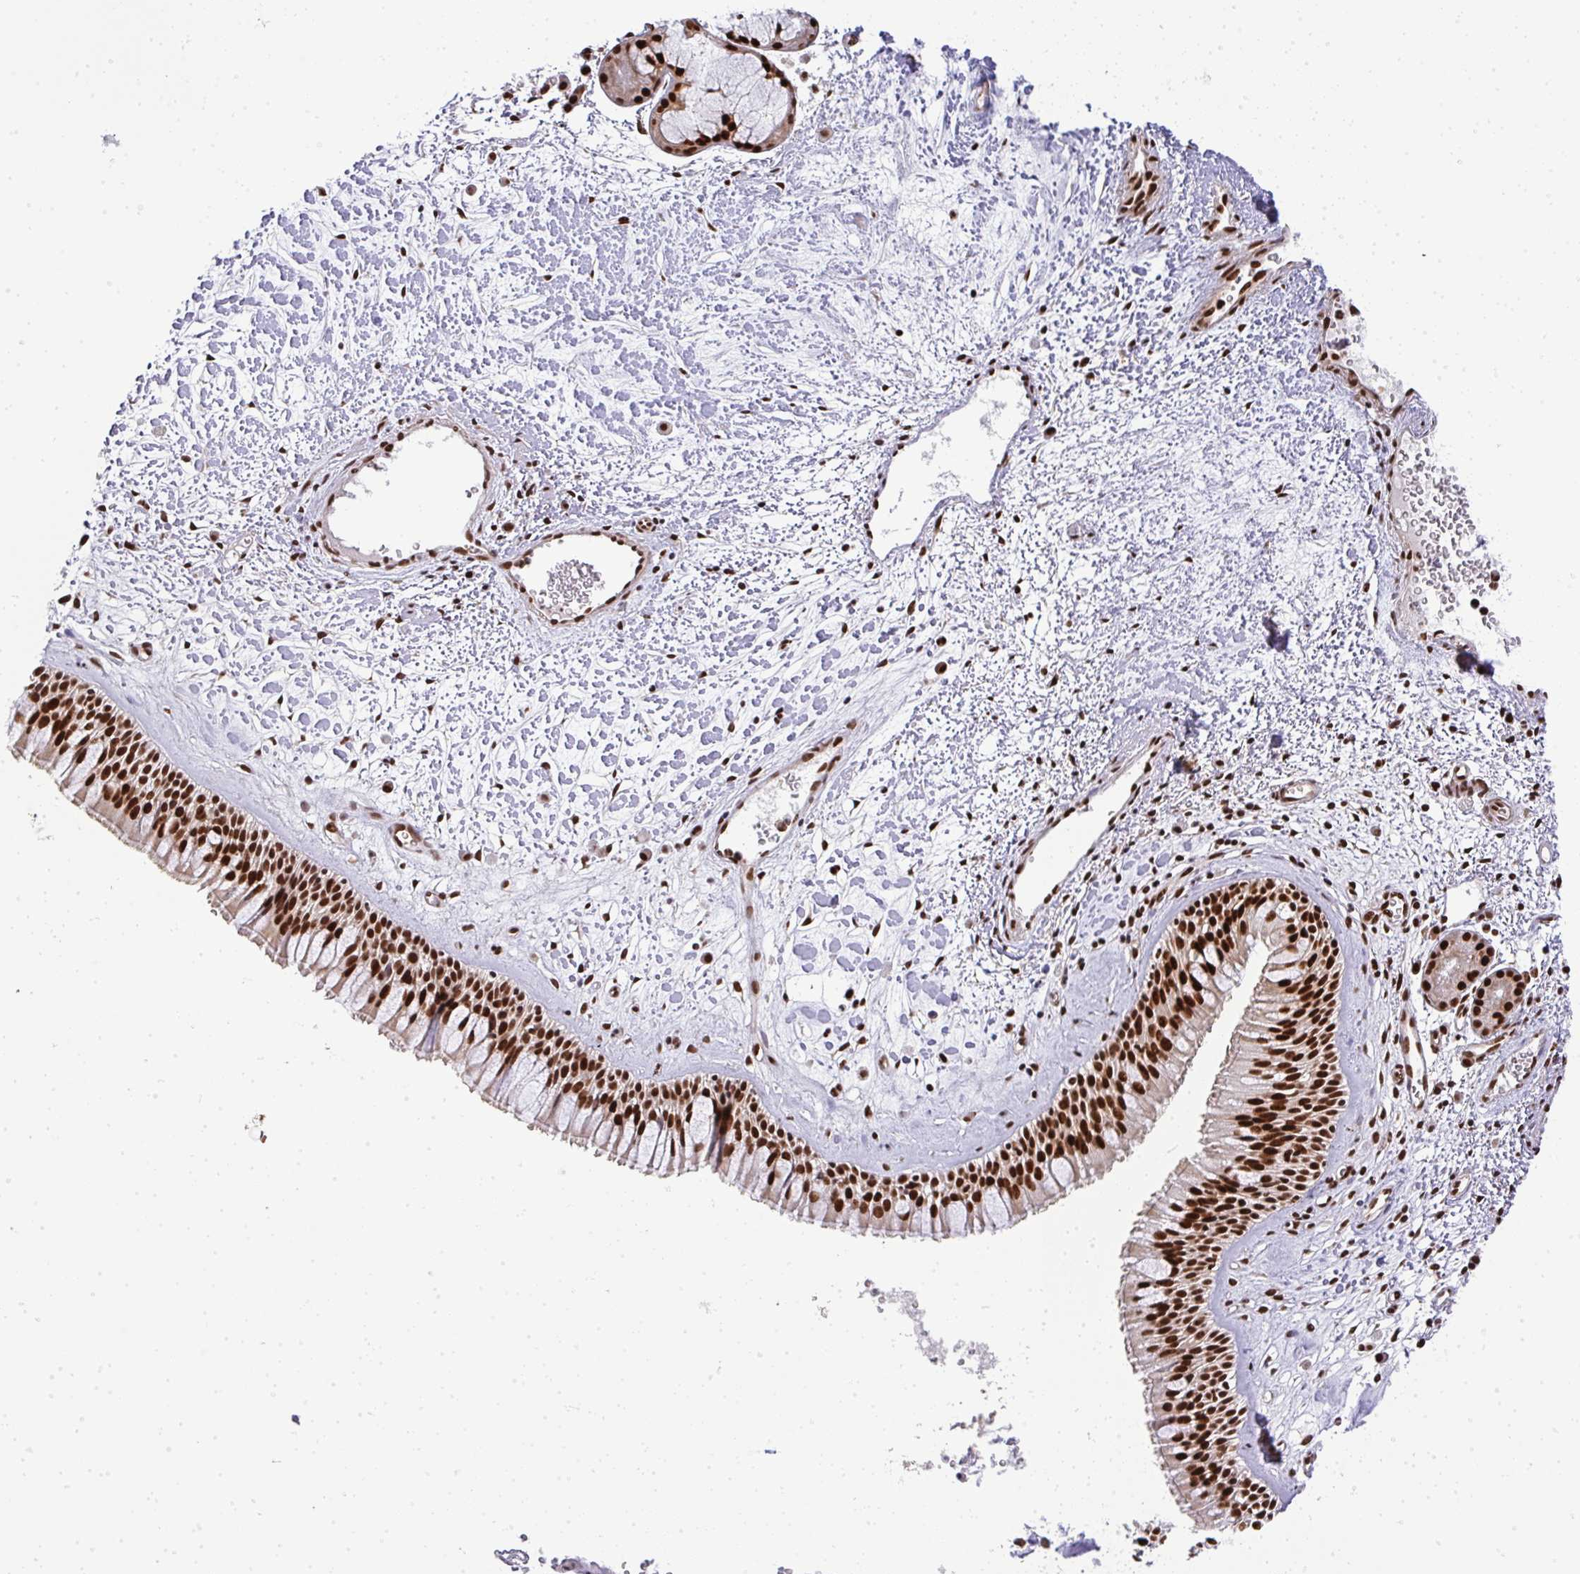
{"staining": {"intensity": "strong", "quantity": ">75%", "location": "nuclear"}, "tissue": "nasopharynx", "cell_type": "Respiratory epithelial cells", "image_type": "normal", "snomed": [{"axis": "morphology", "description": "Normal tissue, NOS"}, {"axis": "topography", "description": "Nasopharynx"}], "caption": "Protein staining of unremarkable nasopharynx demonstrates strong nuclear positivity in approximately >75% of respiratory epithelial cells. The staining was performed using DAB (3,3'-diaminobenzidine), with brown indicating positive protein expression. Nuclei are stained blue with hematoxylin.", "gene": "U2AF1L4", "patient": {"sex": "male", "age": 65}}